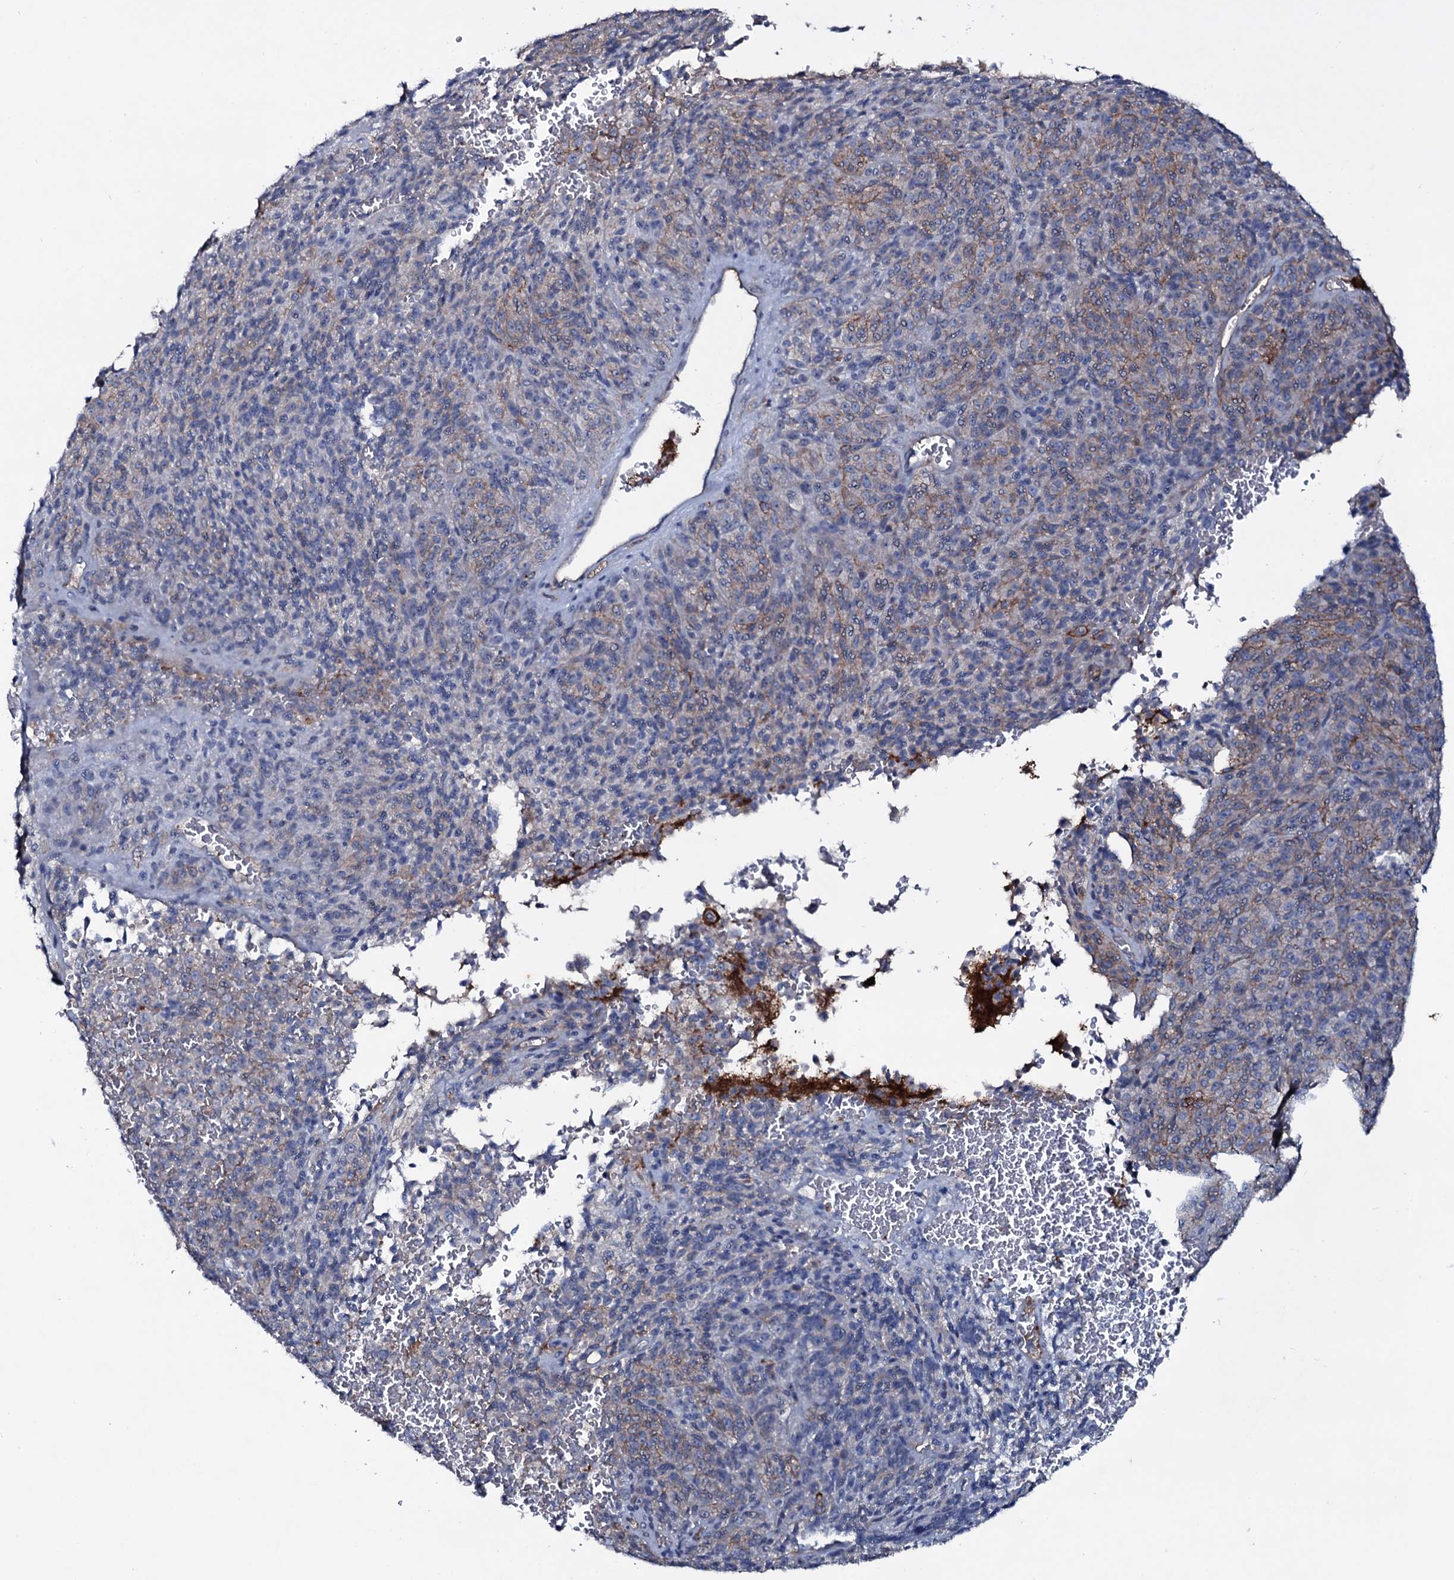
{"staining": {"intensity": "weak", "quantity": "<25%", "location": "cytoplasmic/membranous"}, "tissue": "melanoma", "cell_type": "Tumor cells", "image_type": "cancer", "snomed": [{"axis": "morphology", "description": "Malignant melanoma, Metastatic site"}, {"axis": "topography", "description": "Brain"}], "caption": "The micrograph reveals no staining of tumor cells in melanoma.", "gene": "SNAP23", "patient": {"sex": "female", "age": 56}}